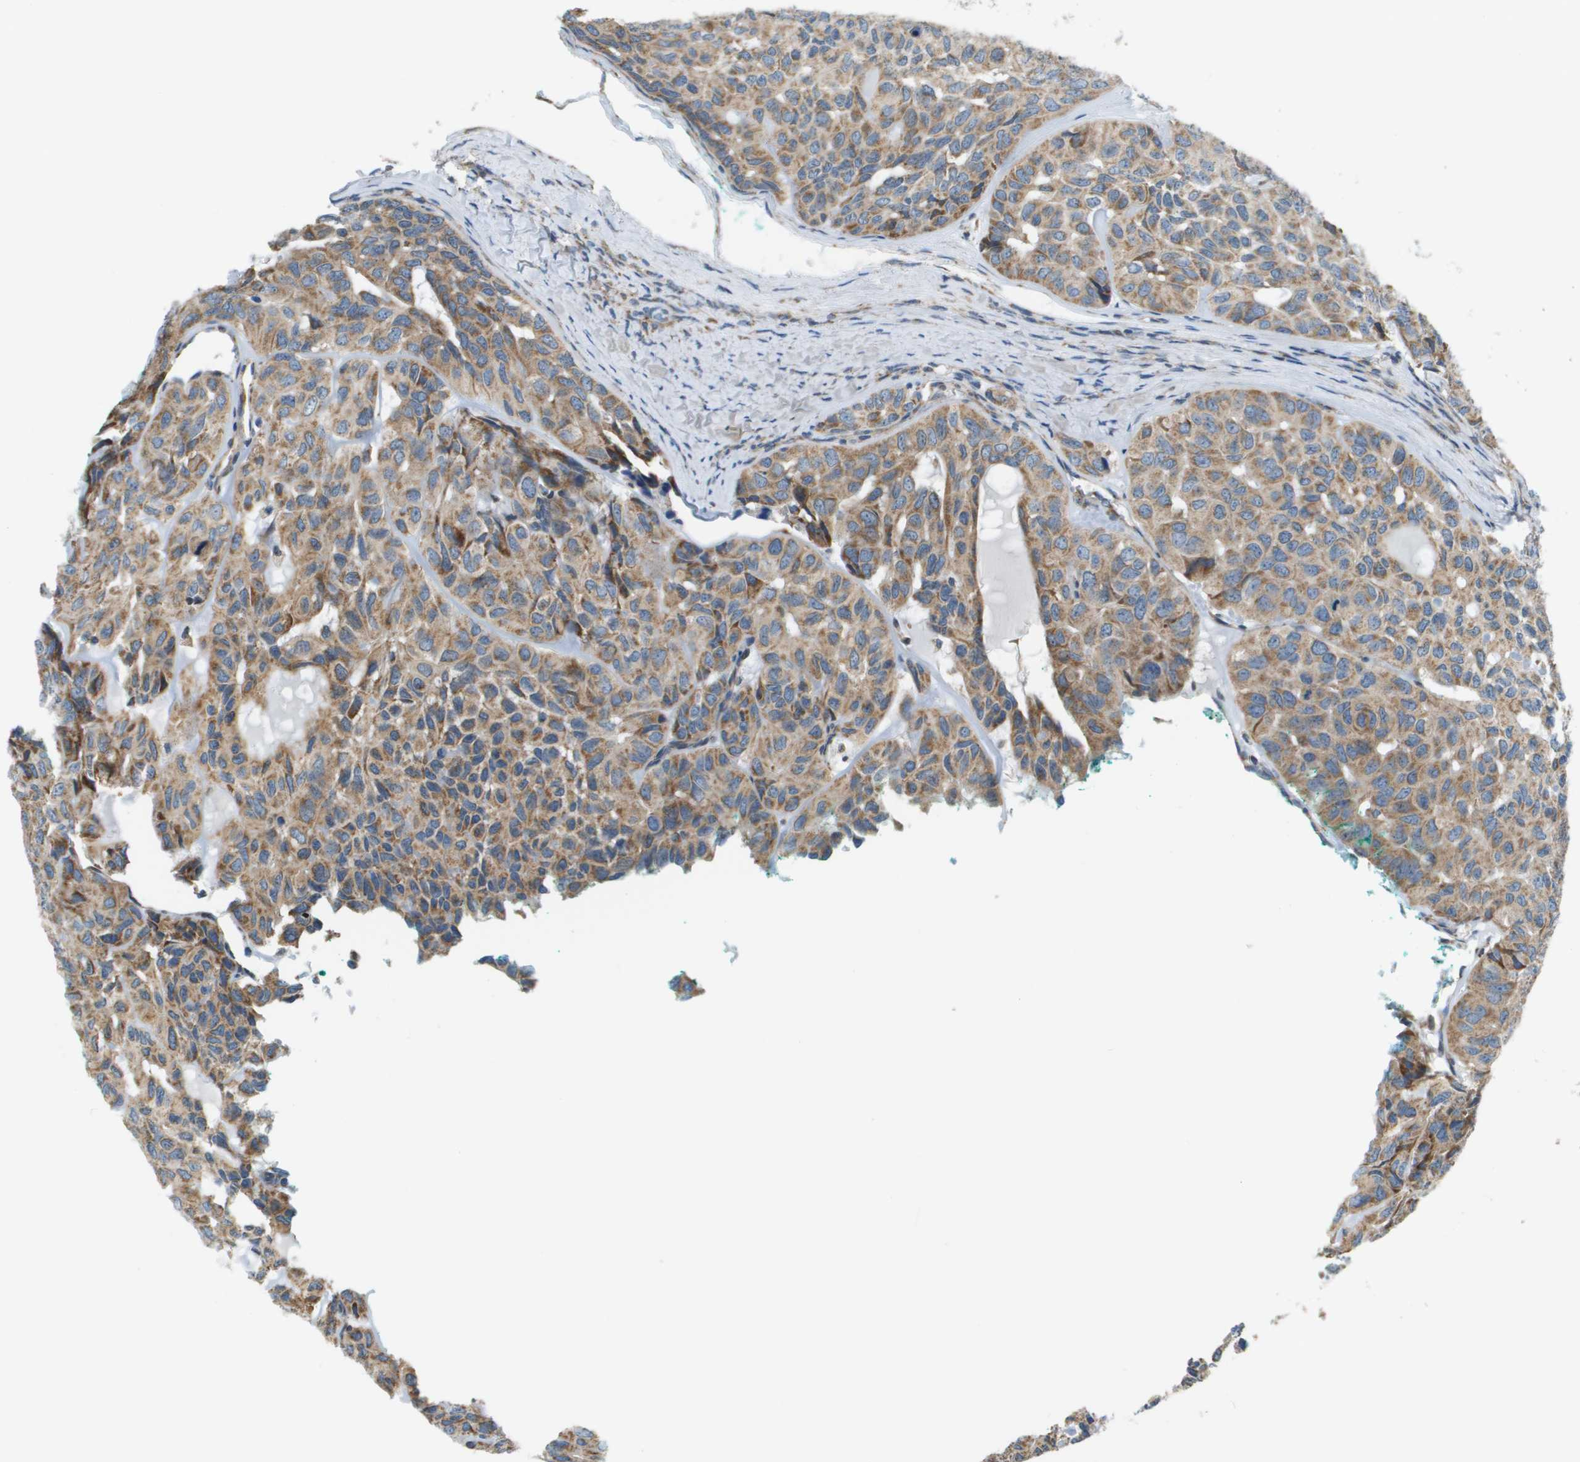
{"staining": {"intensity": "moderate", "quantity": ">75%", "location": "cytoplasmic/membranous"}, "tissue": "head and neck cancer", "cell_type": "Tumor cells", "image_type": "cancer", "snomed": [{"axis": "morphology", "description": "Adenocarcinoma, NOS"}, {"axis": "topography", "description": "Salivary gland, NOS"}, {"axis": "topography", "description": "Head-Neck"}], "caption": "A photomicrograph of head and neck cancer (adenocarcinoma) stained for a protein displays moderate cytoplasmic/membranous brown staining in tumor cells.", "gene": "TAOK3", "patient": {"sex": "female", "age": 76}}